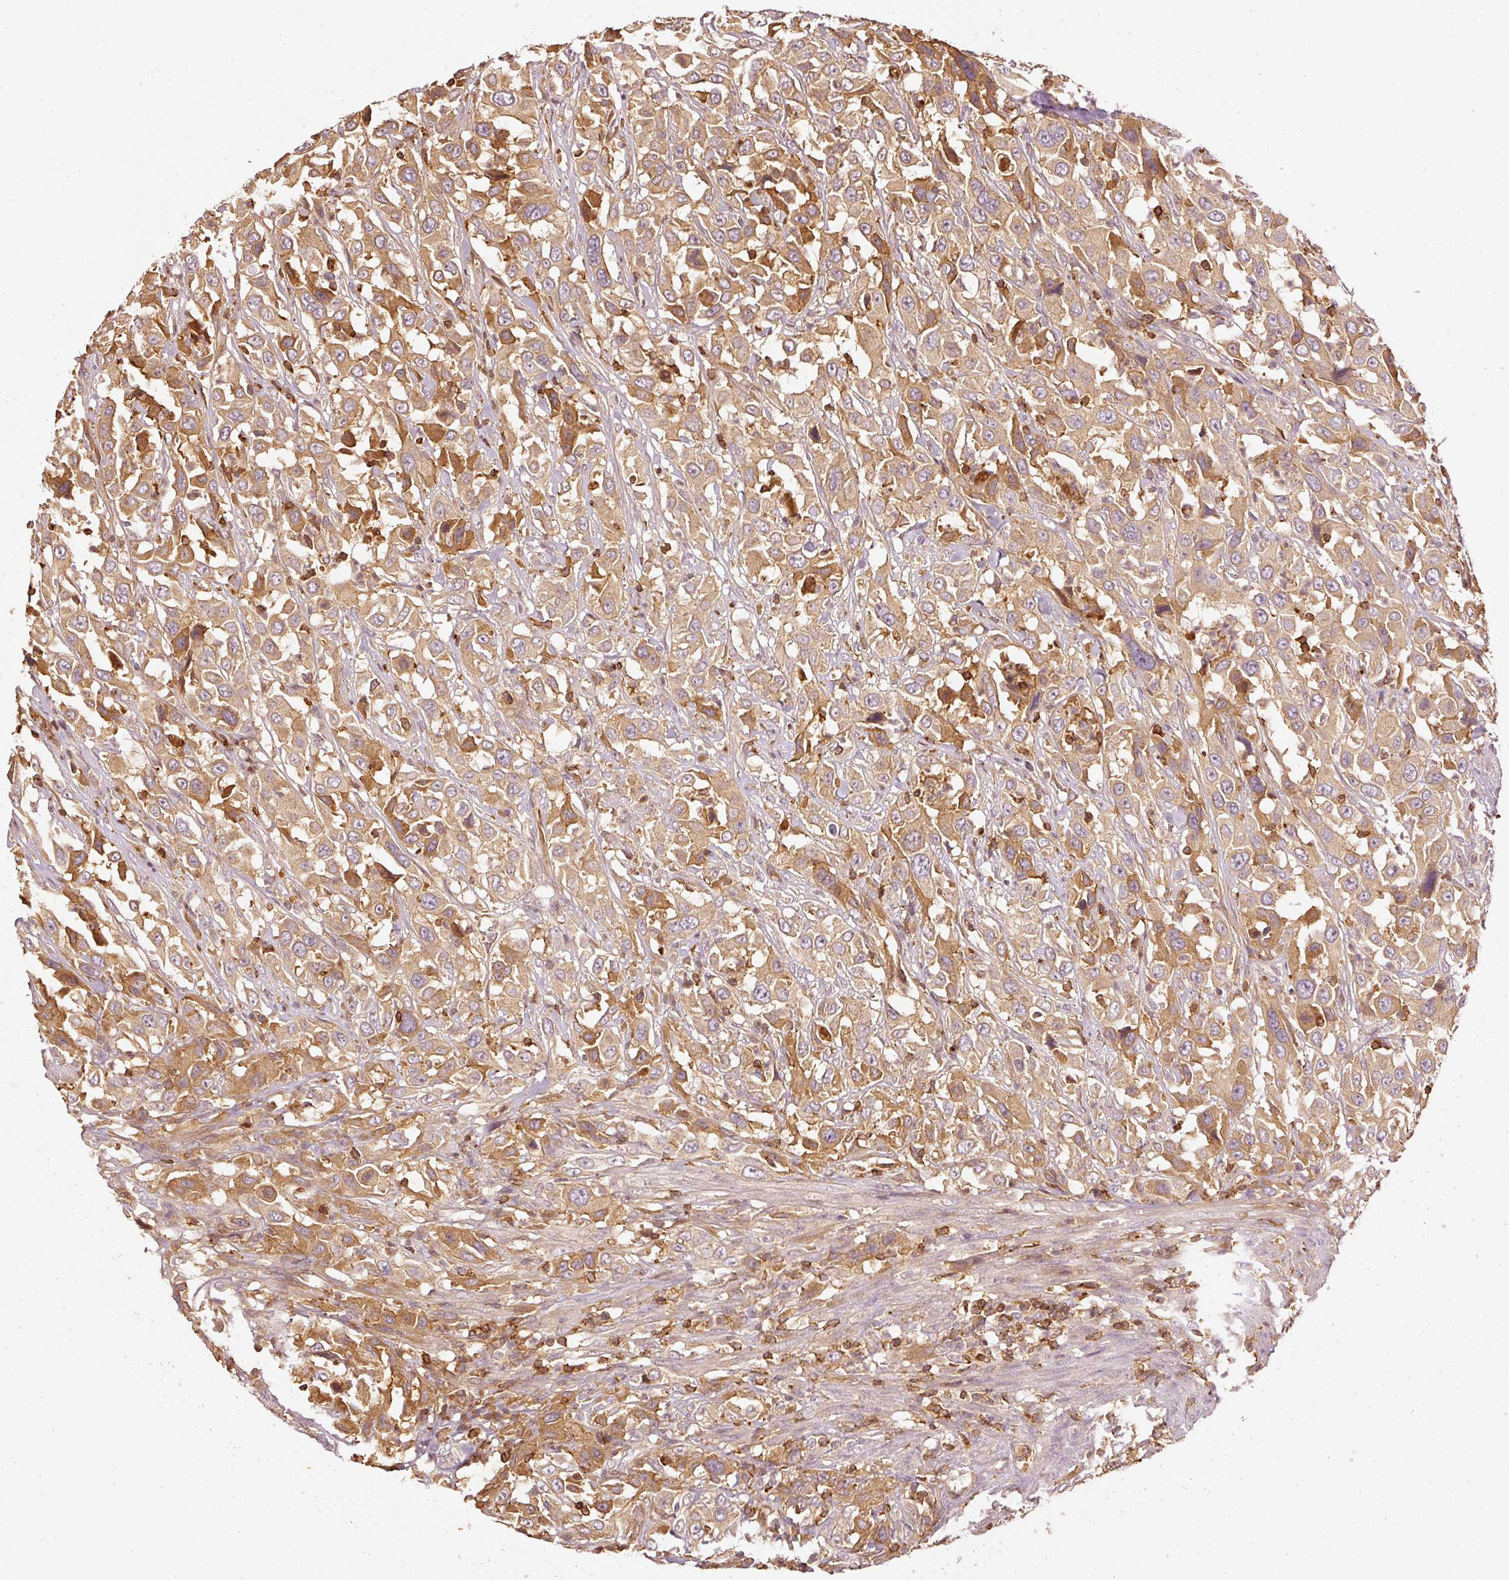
{"staining": {"intensity": "moderate", "quantity": ">75%", "location": "cytoplasmic/membranous"}, "tissue": "urothelial cancer", "cell_type": "Tumor cells", "image_type": "cancer", "snomed": [{"axis": "morphology", "description": "Urothelial carcinoma, High grade"}, {"axis": "topography", "description": "Urinary bladder"}], "caption": "Immunohistochemistry (IHC) micrograph of human urothelial cancer stained for a protein (brown), which displays medium levels of moderate cytoplasmic/membranous staining in about >75% of tumor cells.", "gene": "EVL", "patient": {"sex": "male", "age": 61}}